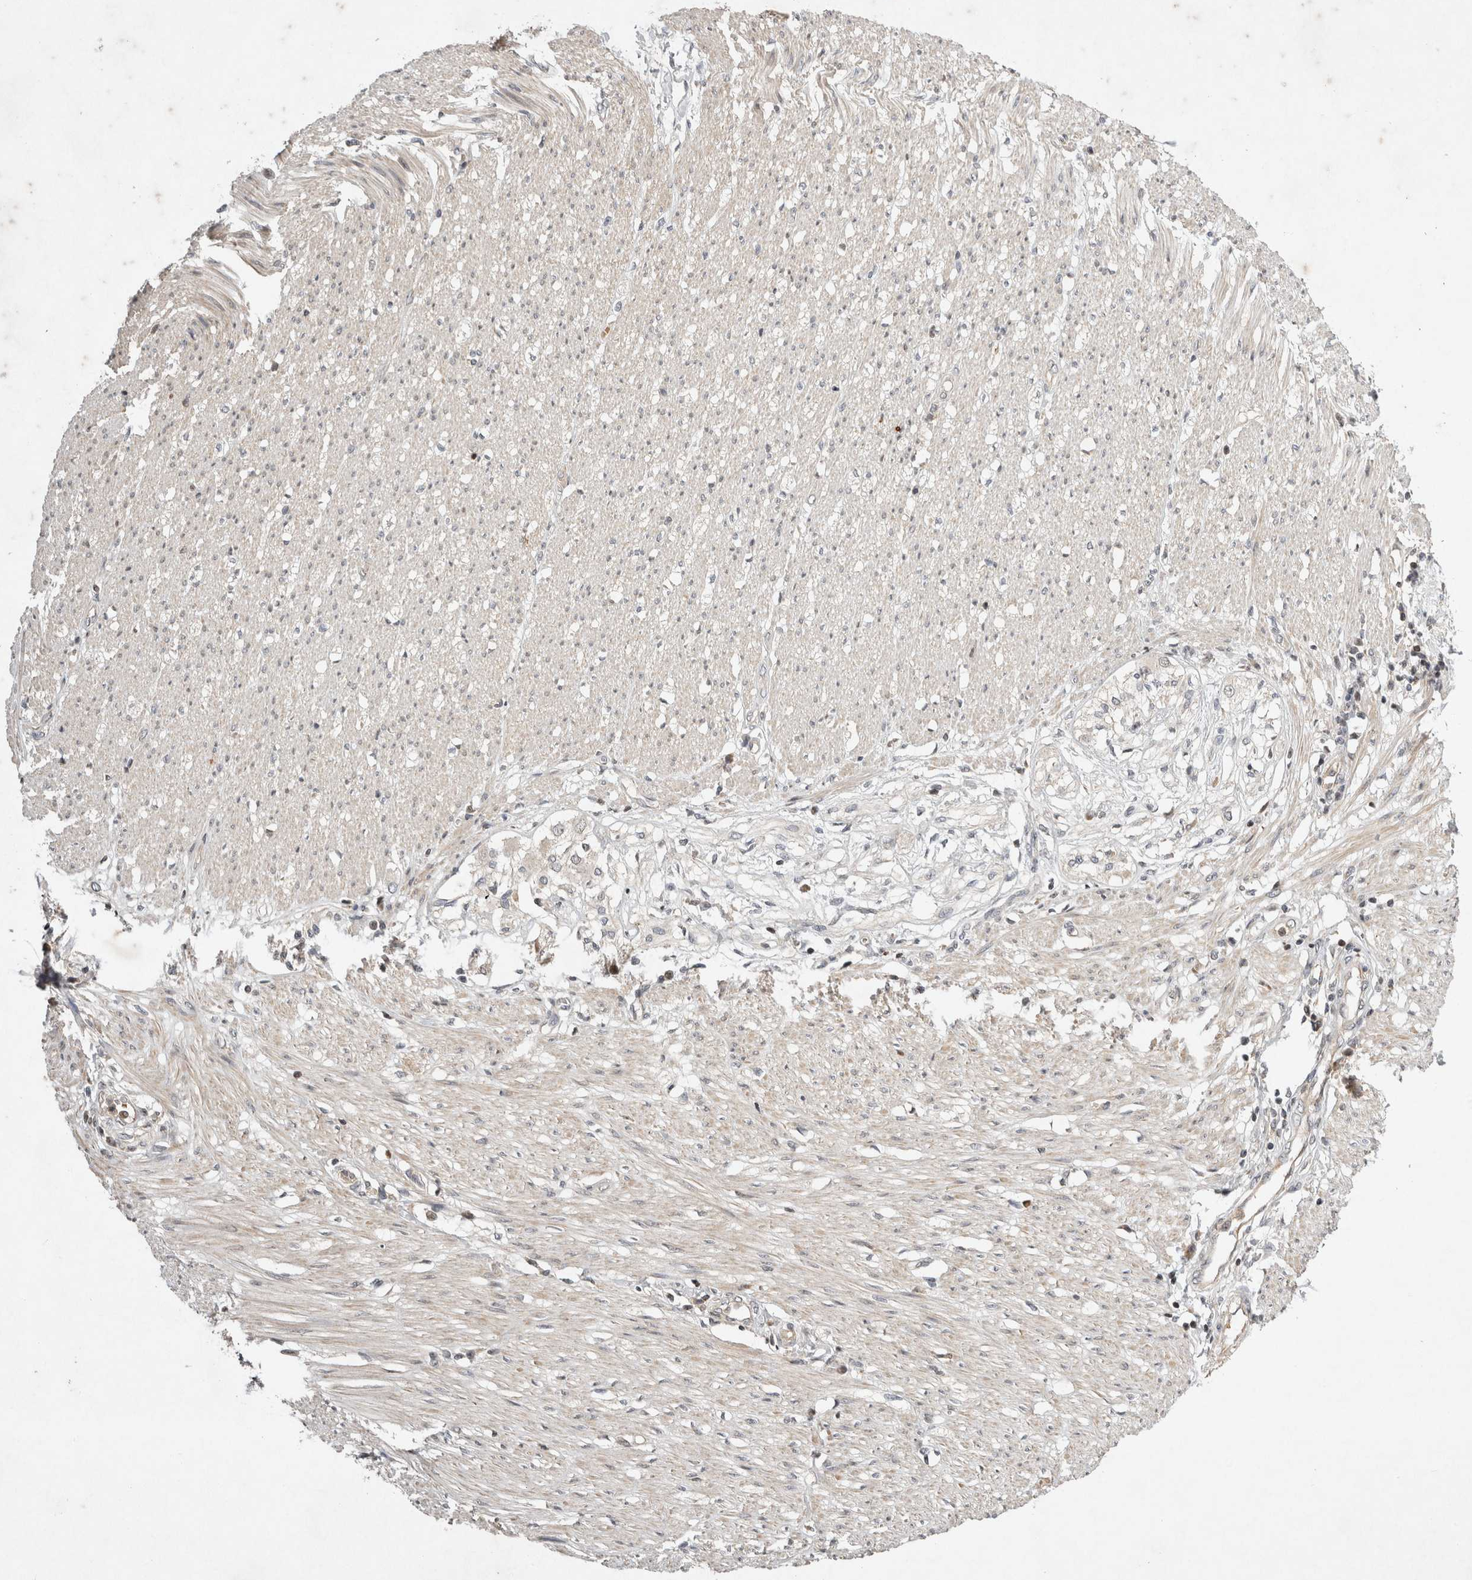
{"staining": {"intensity": "weak", "quantity": "25%-75%", "location": "cytoplasmic/membranous"}, "tissue": "smooth muscle", "cell_type": "Smooth muscle cells", "image_type": "normal", "snomed": [{"axis": "morphology", "description": "Normal tissue, NOS"}, {"axis": "morphology", "description": "Adenocarcinoma, NOS"}, {"axis": "topography", "description": "Colon"}, {"axis": "topography", "description": "Peripheral nerve tissue"}], "caption": "IHC histopathology image of normal smooth muscle: human smooth muscle stained using immunohistochemistry (IHC) exhibits low levels of weak protein expression localized specifically in the cytoplasmic/membranous of smooth muscle cells, appearing as a cytoplasmic/membranous brown color.", "gene": "EIF2AK1", "patient": {"sex": "male", "age": 14}}